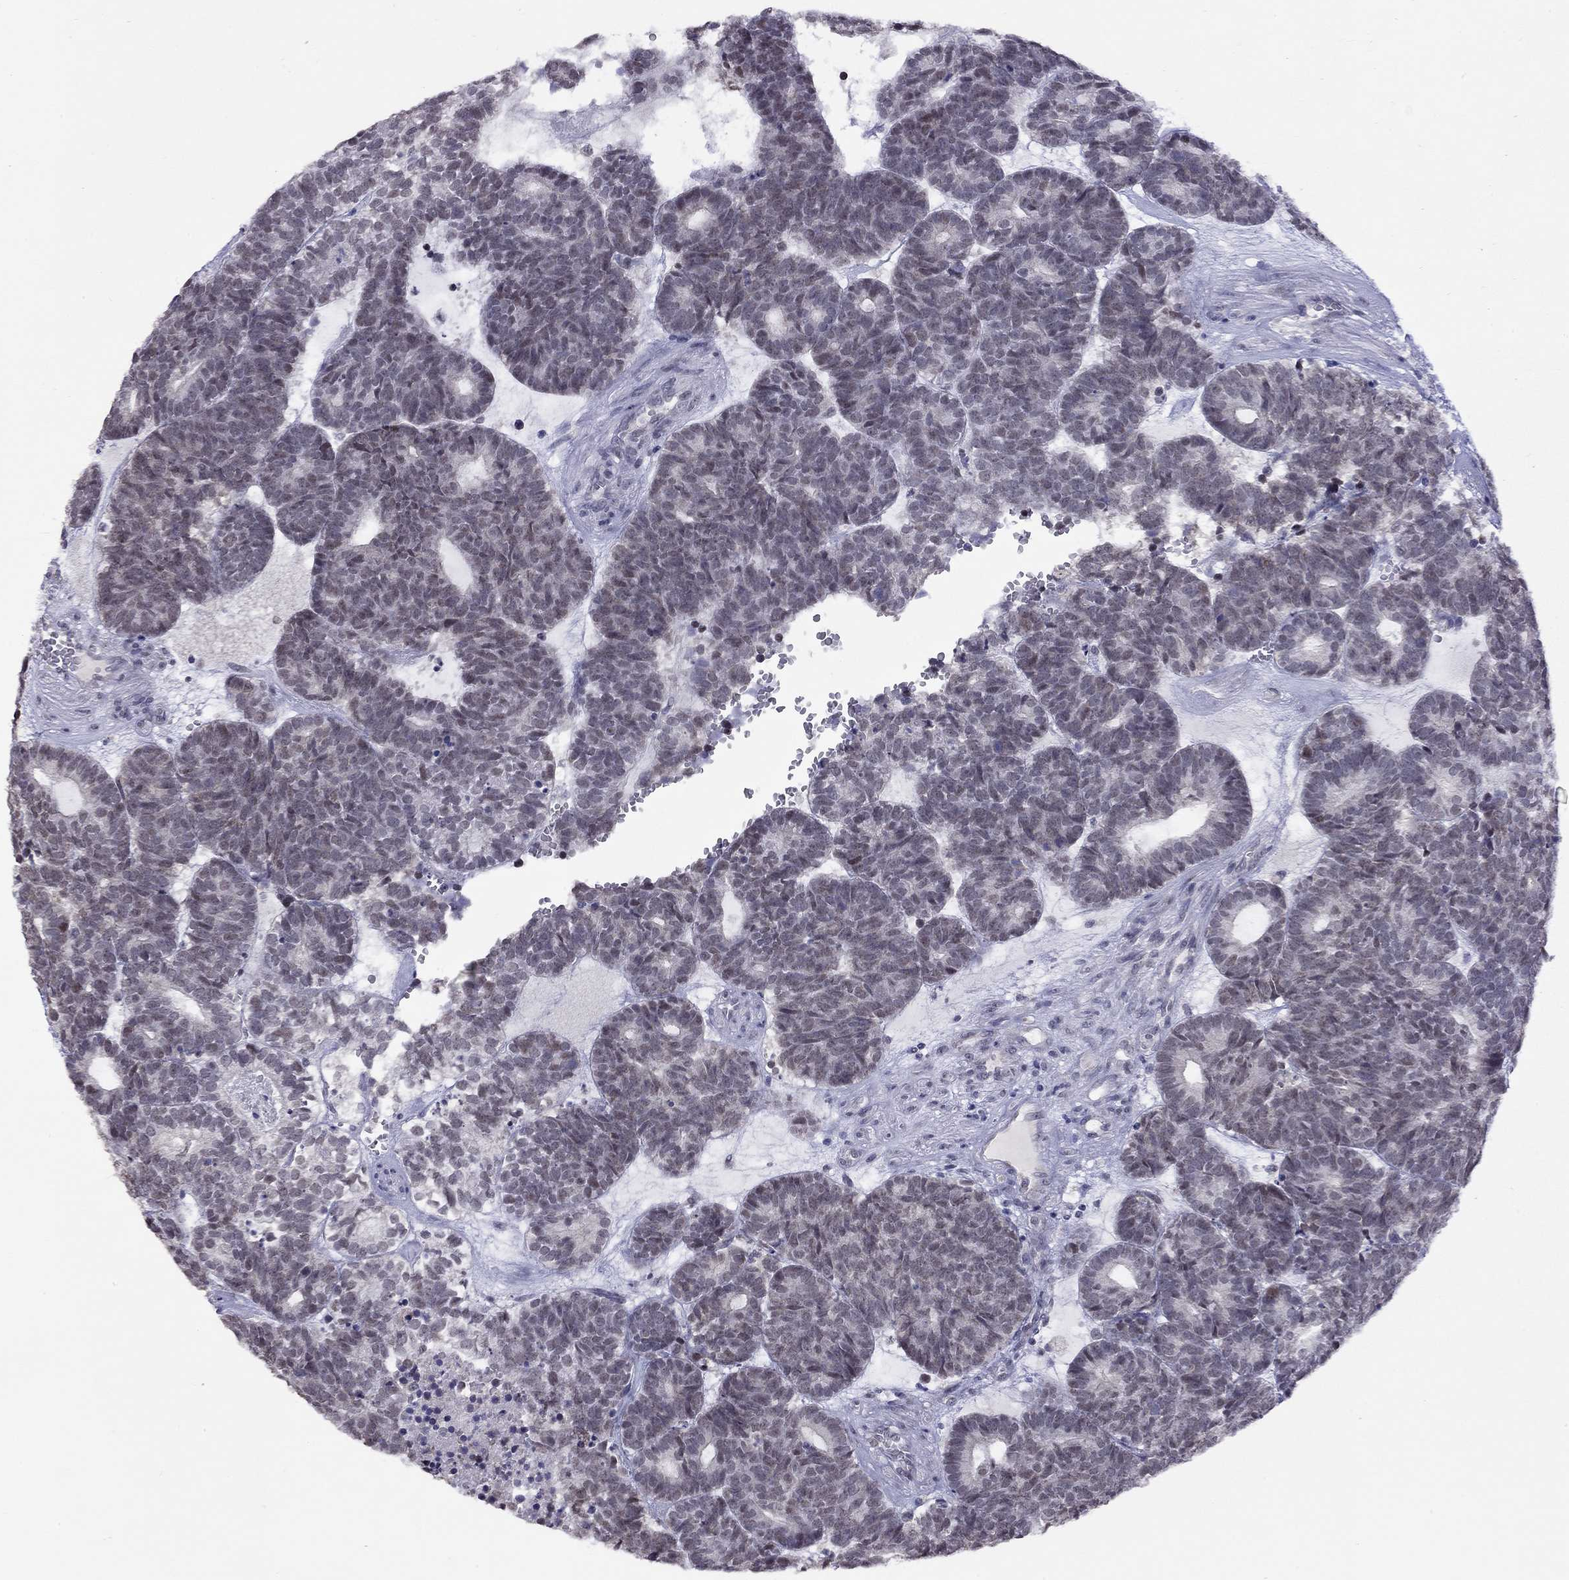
{"staining": {"intensity": "negative", "quantity": "none", "location": "none"}, "tissue": "head and neck cancer", "cell_type": "Tumor cells", "image_type": "cancer", "snomed": [{"axis": "morphology", "description": "Adenocarcinoma, NOS"}, {"axis": "topography", "description": "Head-Neck"}], "caption": "Immunohistochemical staining of head and neck adenocarcinoma demonstrates no significant expression in tumor cells. Nuclei are stained in blue.", "gene": "HES5", "patient": {"sex": "female", "age": 81}}